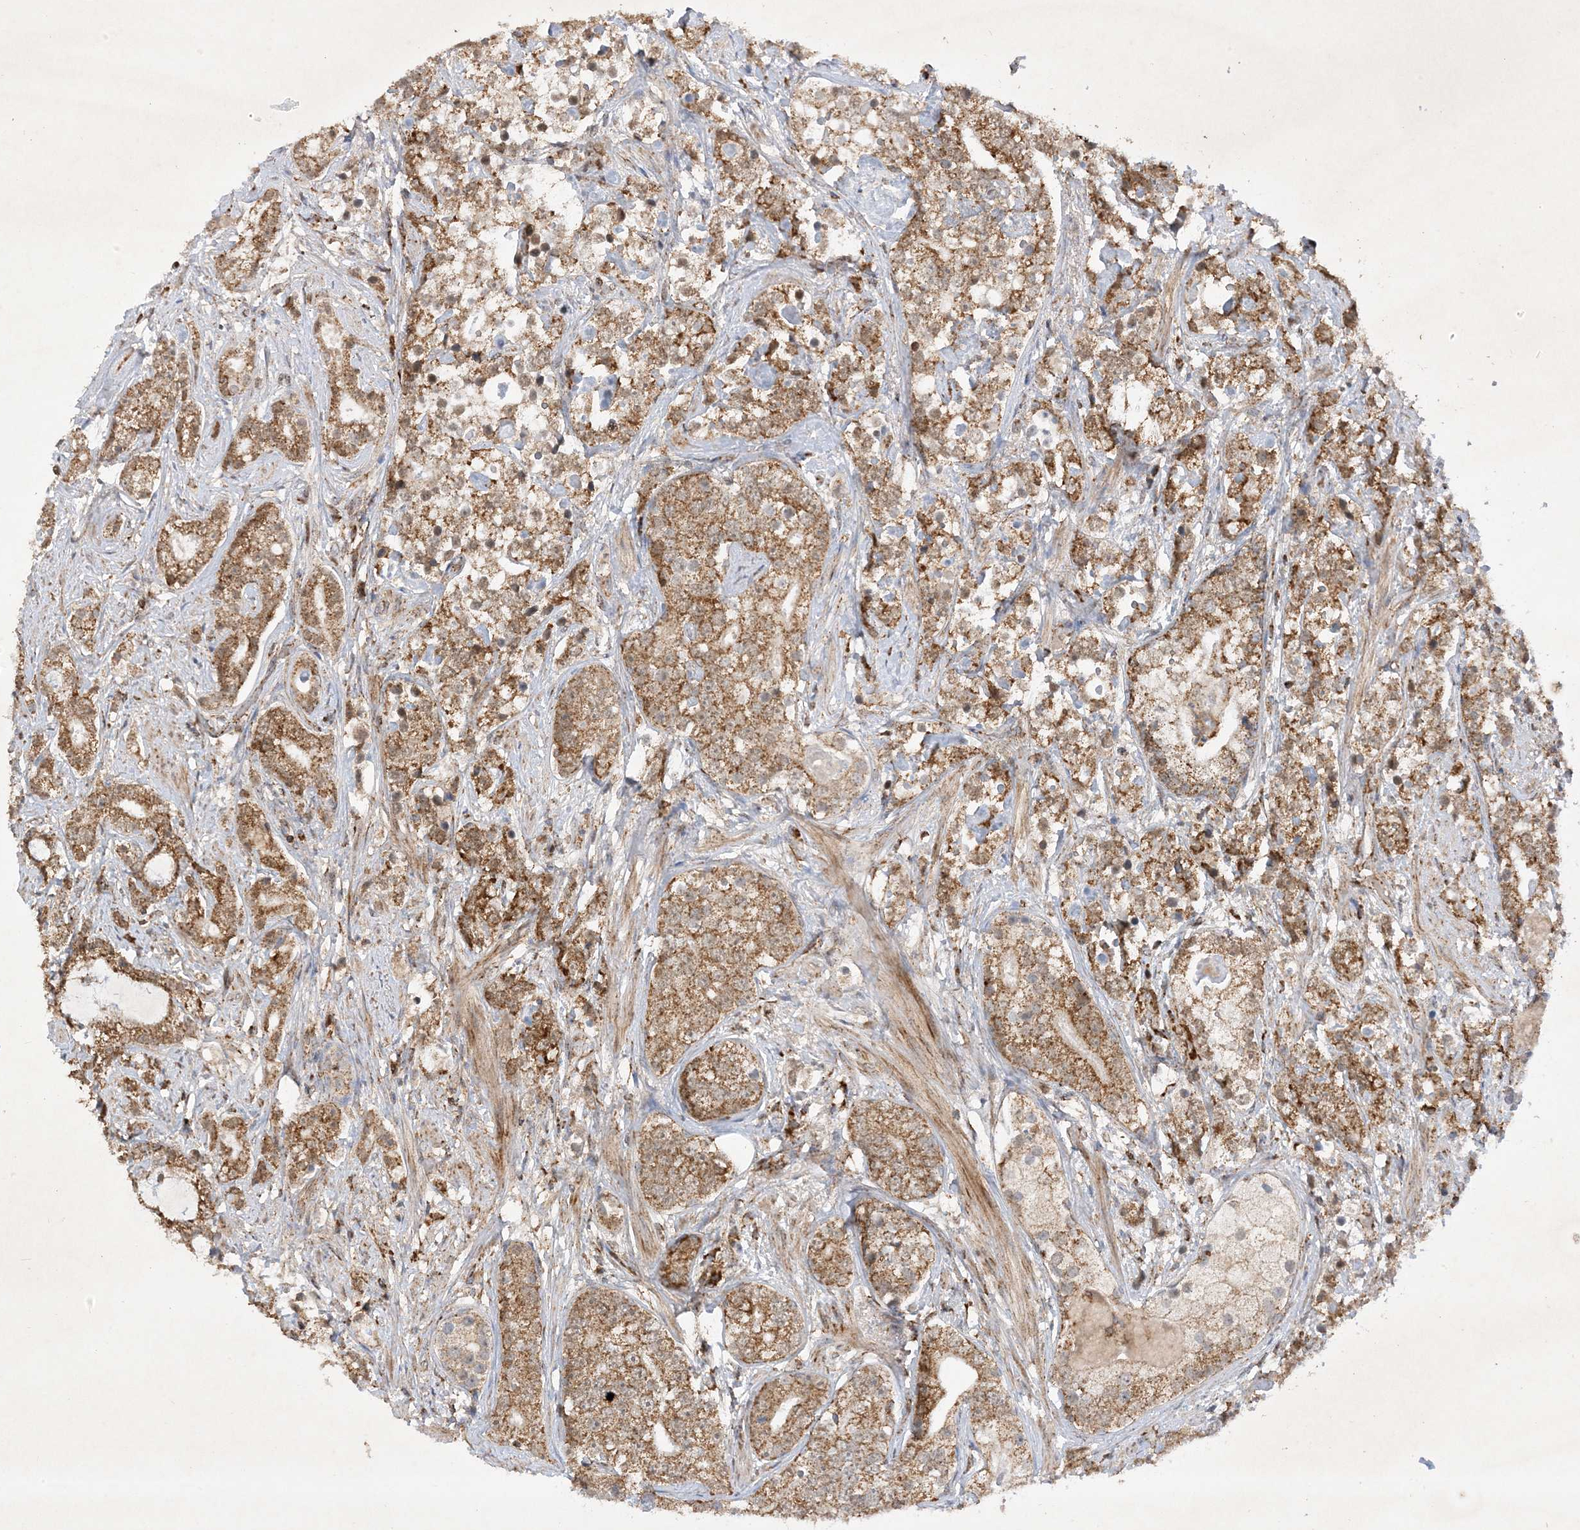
{"staining": {"intensity": "moderate", "quantity": ">75%", "location": "cytoplasmic/membranous"}, "tissue": "prostate cancer", "cell_type": "Tumor cells", "image_type": "cancer", "snomed": [{"axis": "morphology", "description": "Adenocarcinoma, High grade"}, {"axis": "topography", "description": "Prostate"}], "caption": "Brown immunohistochemical staining in human prostate cancer reveals moderate cytoplasmic/membranous positivity in approximately >75% of tumor cells. The staining was performed using DAB, with brown indicating positive protein expression. Nuclei are stained blue with hematoxylin.", "gene": "NDUFAF3", "patient": {"sex": "male", "age": 69}}